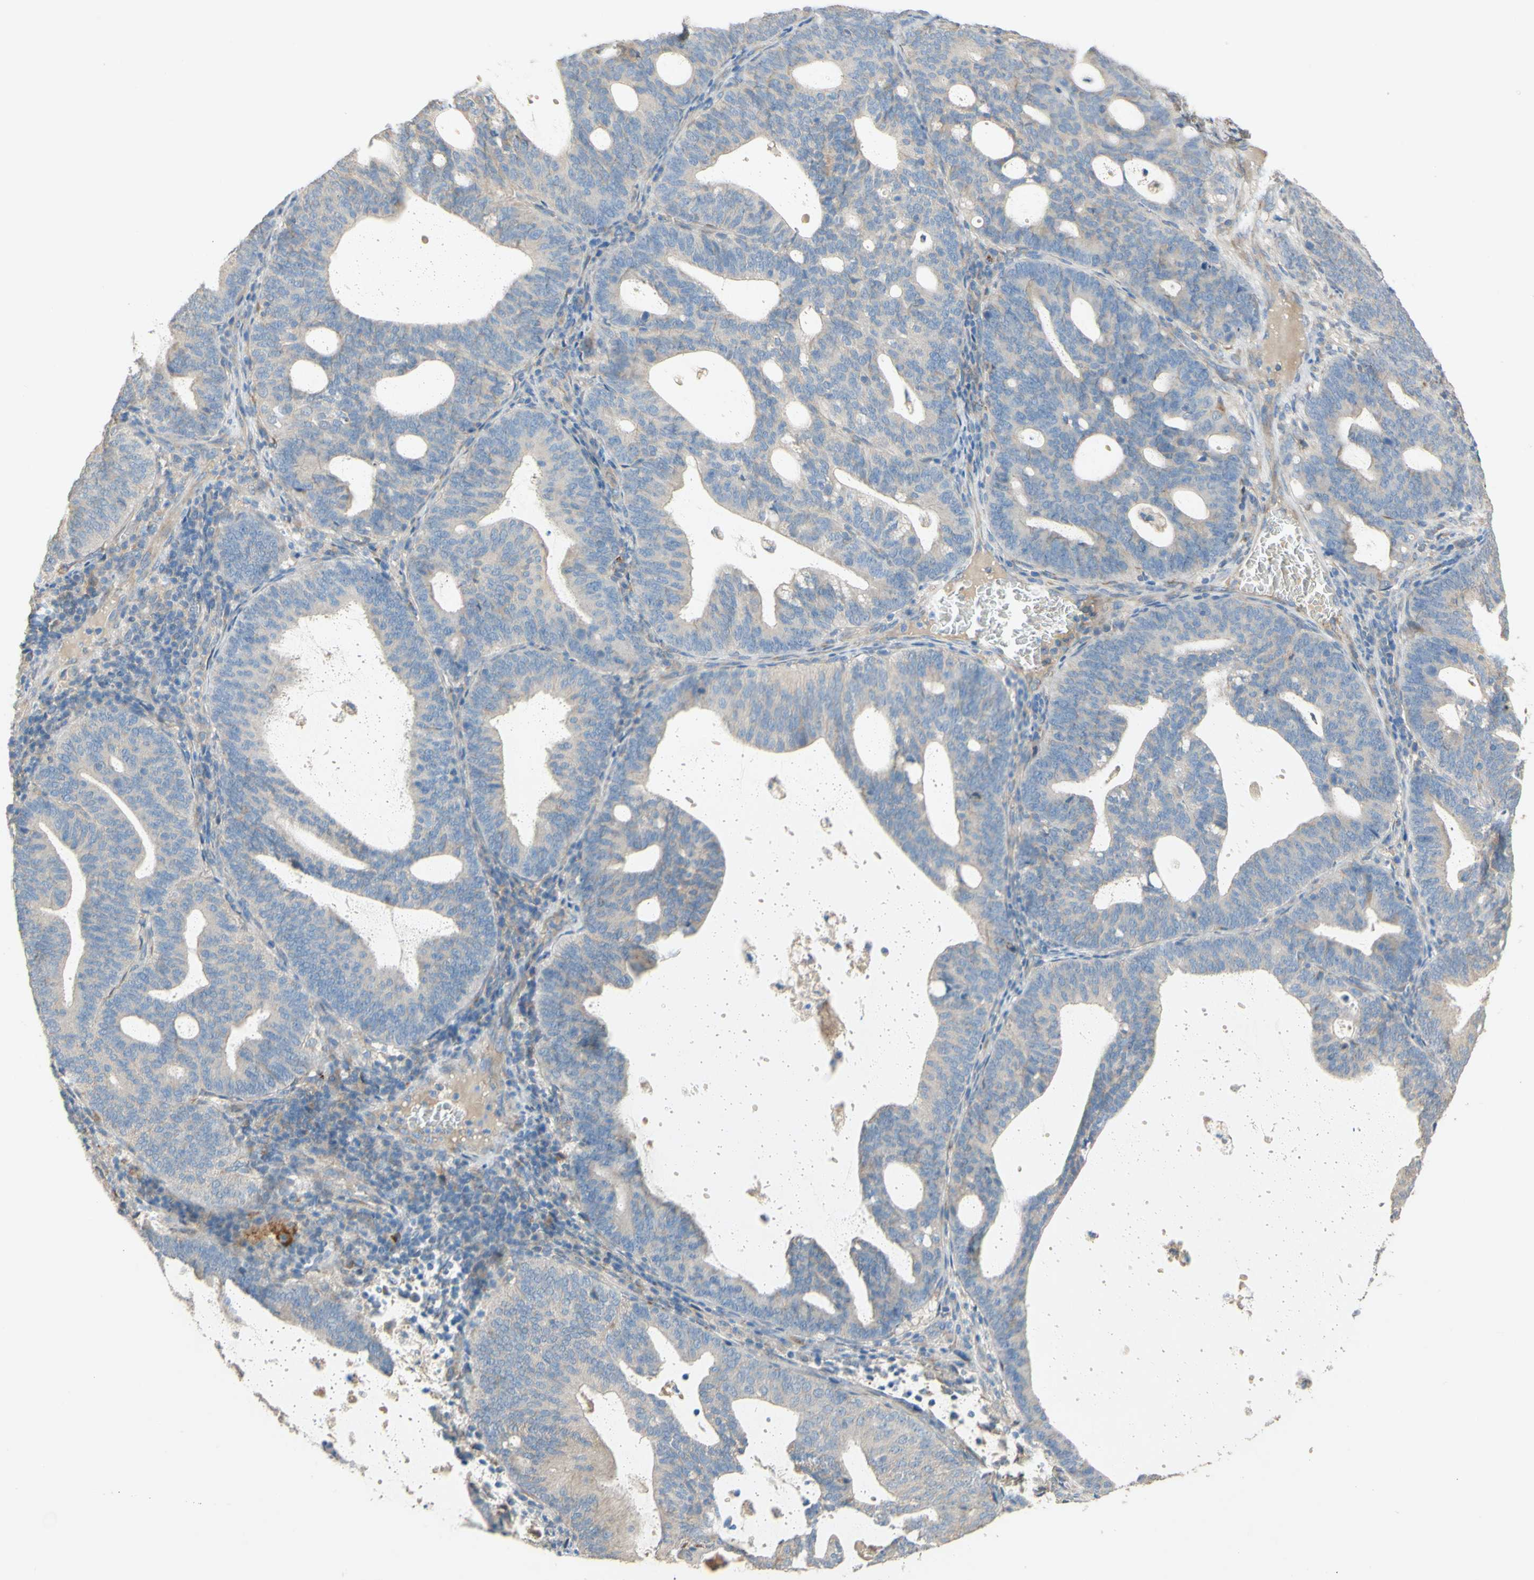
{"staining": {"intensity": "negative", "quantity": "none", "location": "none"}, "tissue": "endometrial cancer", "cell_type": "Tumor cells", "image_type": "cancer", "snomed": [{"axis": "morphology", "description": "Adenocarcinoma, NOS"}, {"axis": "topography", "description": "Uterus"}], "caption": "This is an IHC histopathology image of human adenocarcinoma (endometrial). There is no expression in tumor cells.", "gene": "DKK3", "patient": {"sex": "female", "age": 83}}